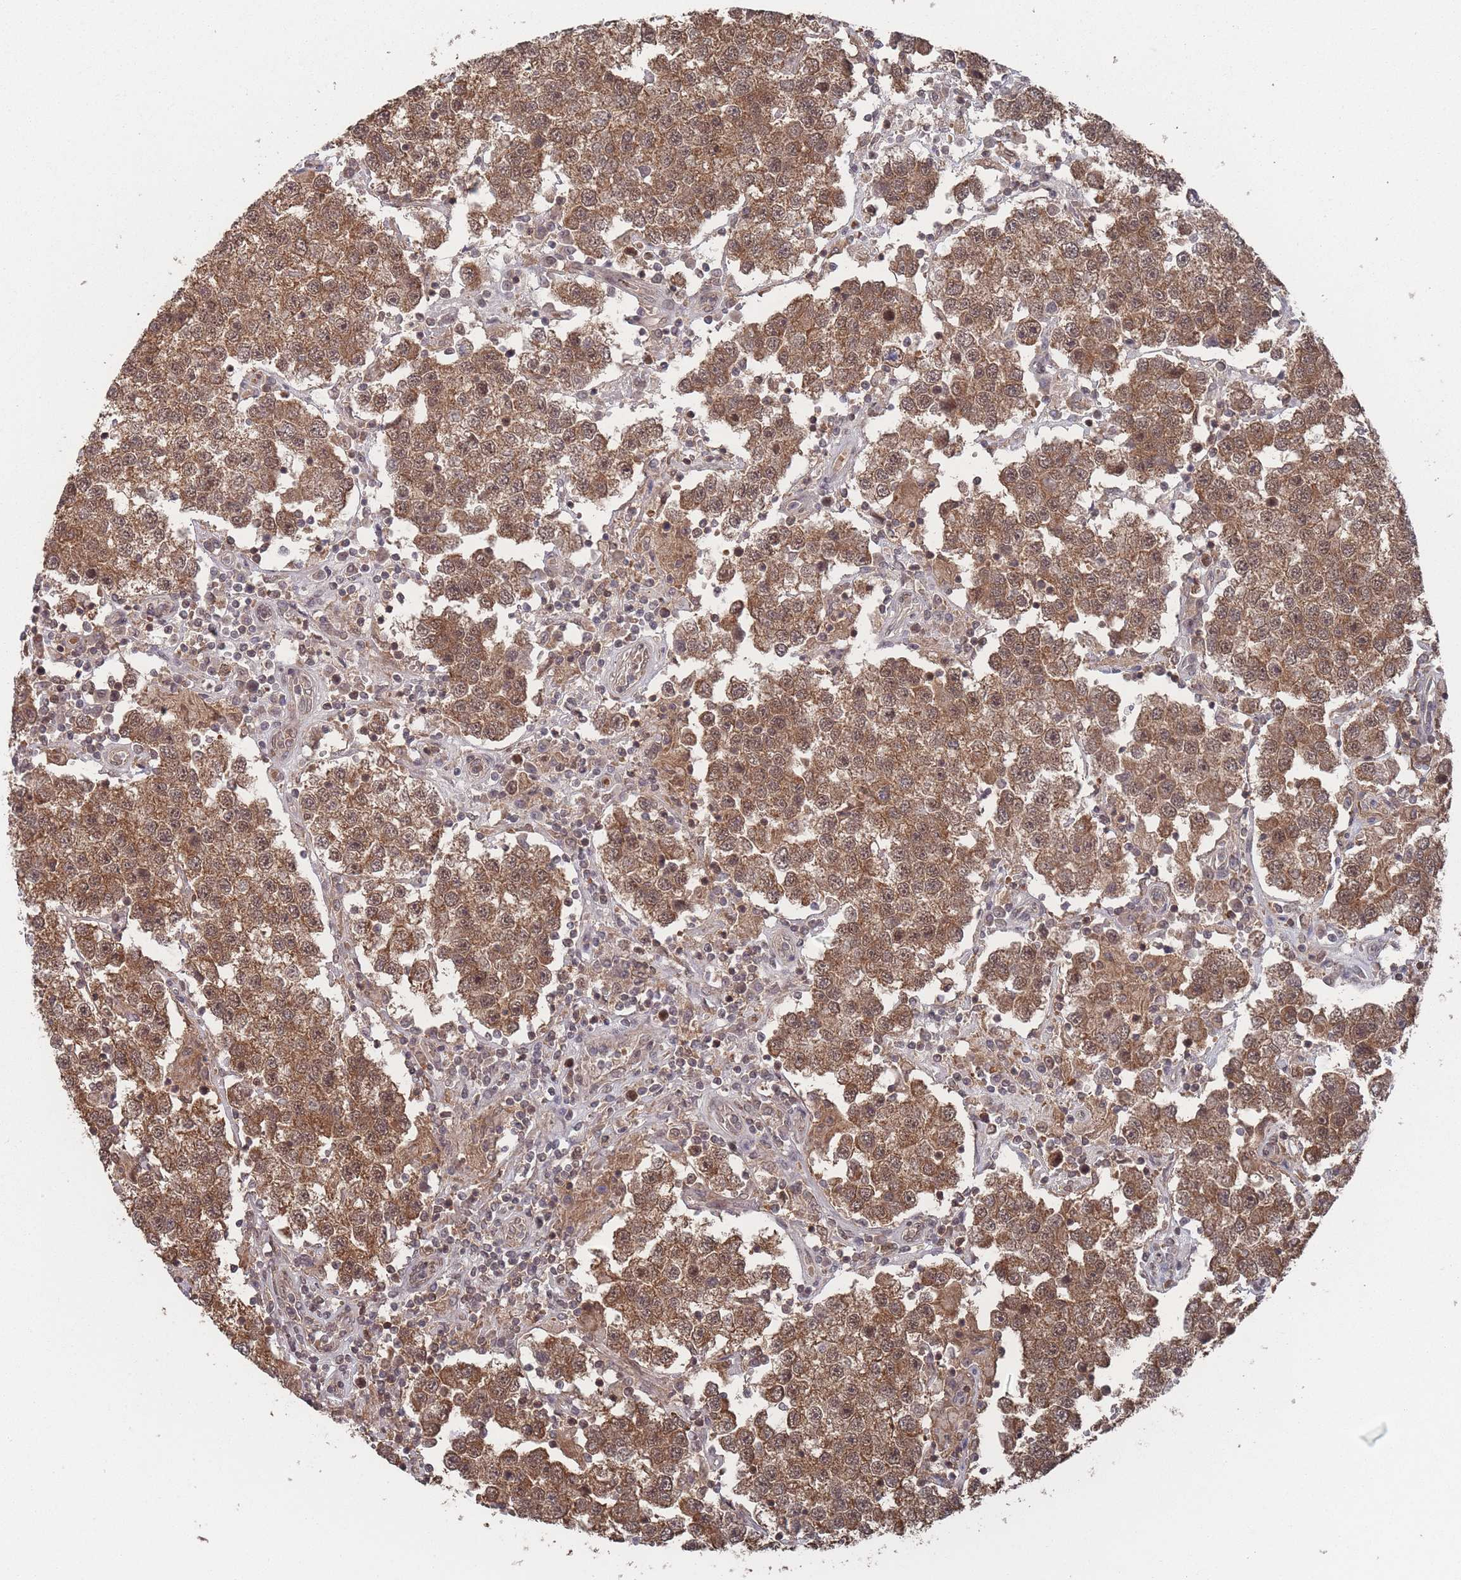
{"staining": {"intensity": "moderate", "quantity": ">75%", "location": "cytoplasmic/membranous,nuclear"}, "tissue": "testis cancer", "cell_type": "Tumor cells", "image_type": "cancer", "snomed": [{"axis": "morphology", "description": "Seminoma, NOS"}, {"axis": "topography", "description": "Testis"}], "caption": "A brown stain highlights moderate cytoplasmic/membranous and nuclear staining of a protein in seminoma (testis) tumor cells. (brown staining indicates protein expression, while blue staining denotes nuclei).", "gene": "SF3B1", "patient": {"sex": "male", "age": 37}}